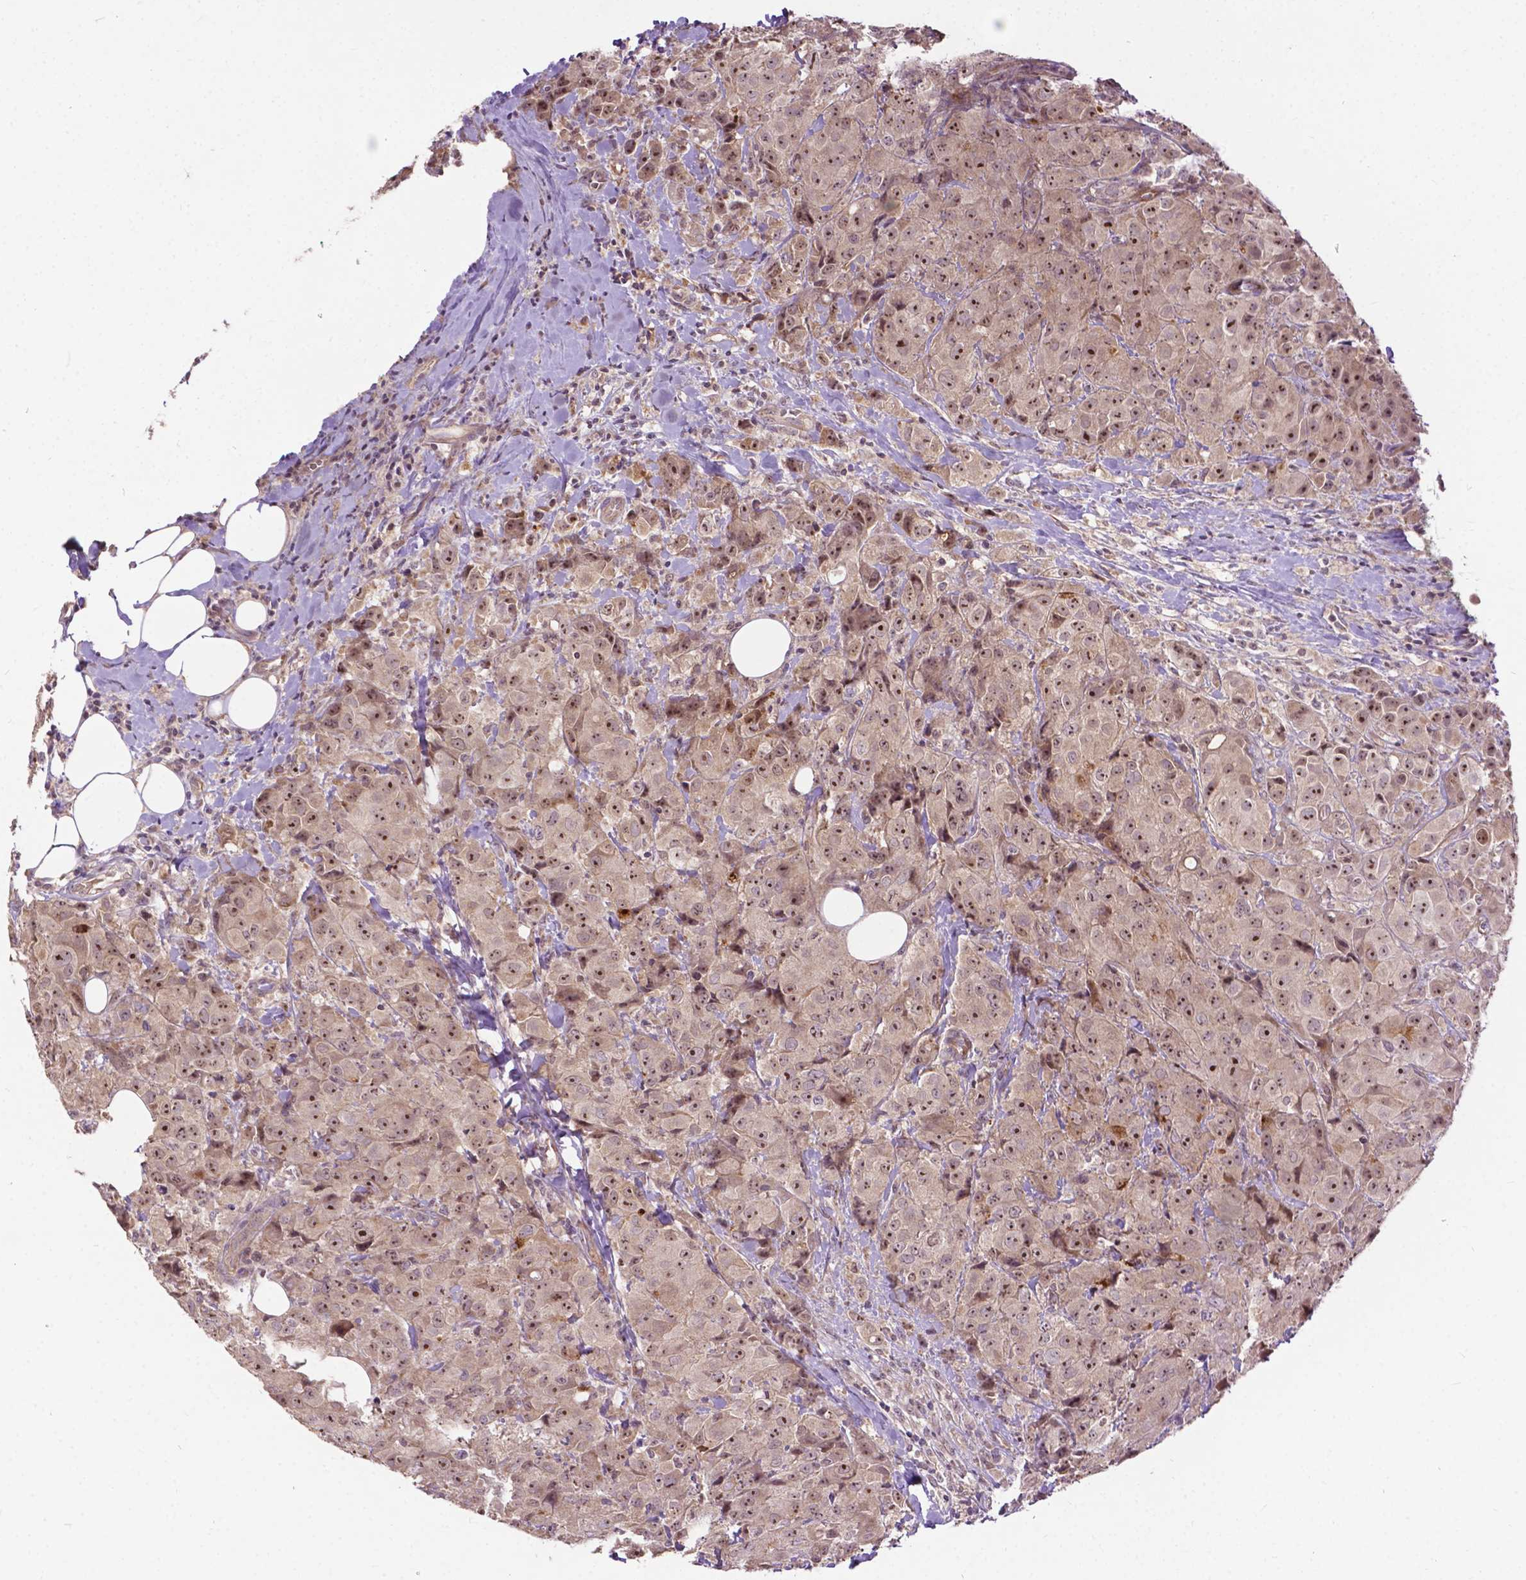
{"staining": {"intensity": "moderate", "quantity": "25%-75%", "location": "nuclear"}, "tissue": "breast cancer", "cell_type": "Tumor cells", "image_type": "cancer", "snomed": [{"axis": "morphology", "description": "Normal tissue, NOS"}, {"axis": "morphology", "description": "Duct carcinoma"}, {"axis": "topography", "description": "Breast"}], "caption": "A high-resolution micrograph shows IHC staining of breast infiltrating ductal carcinoma, which exhibits moderate nuclear staining in approximately 25%-75% of tumor cells. (DAB (3,3'-diaminobenzidine) IHC, brown staining for protein, blue staining for nuclei).", "gene": "PARP3", "patient": {"sex": "female", "age": 43}}